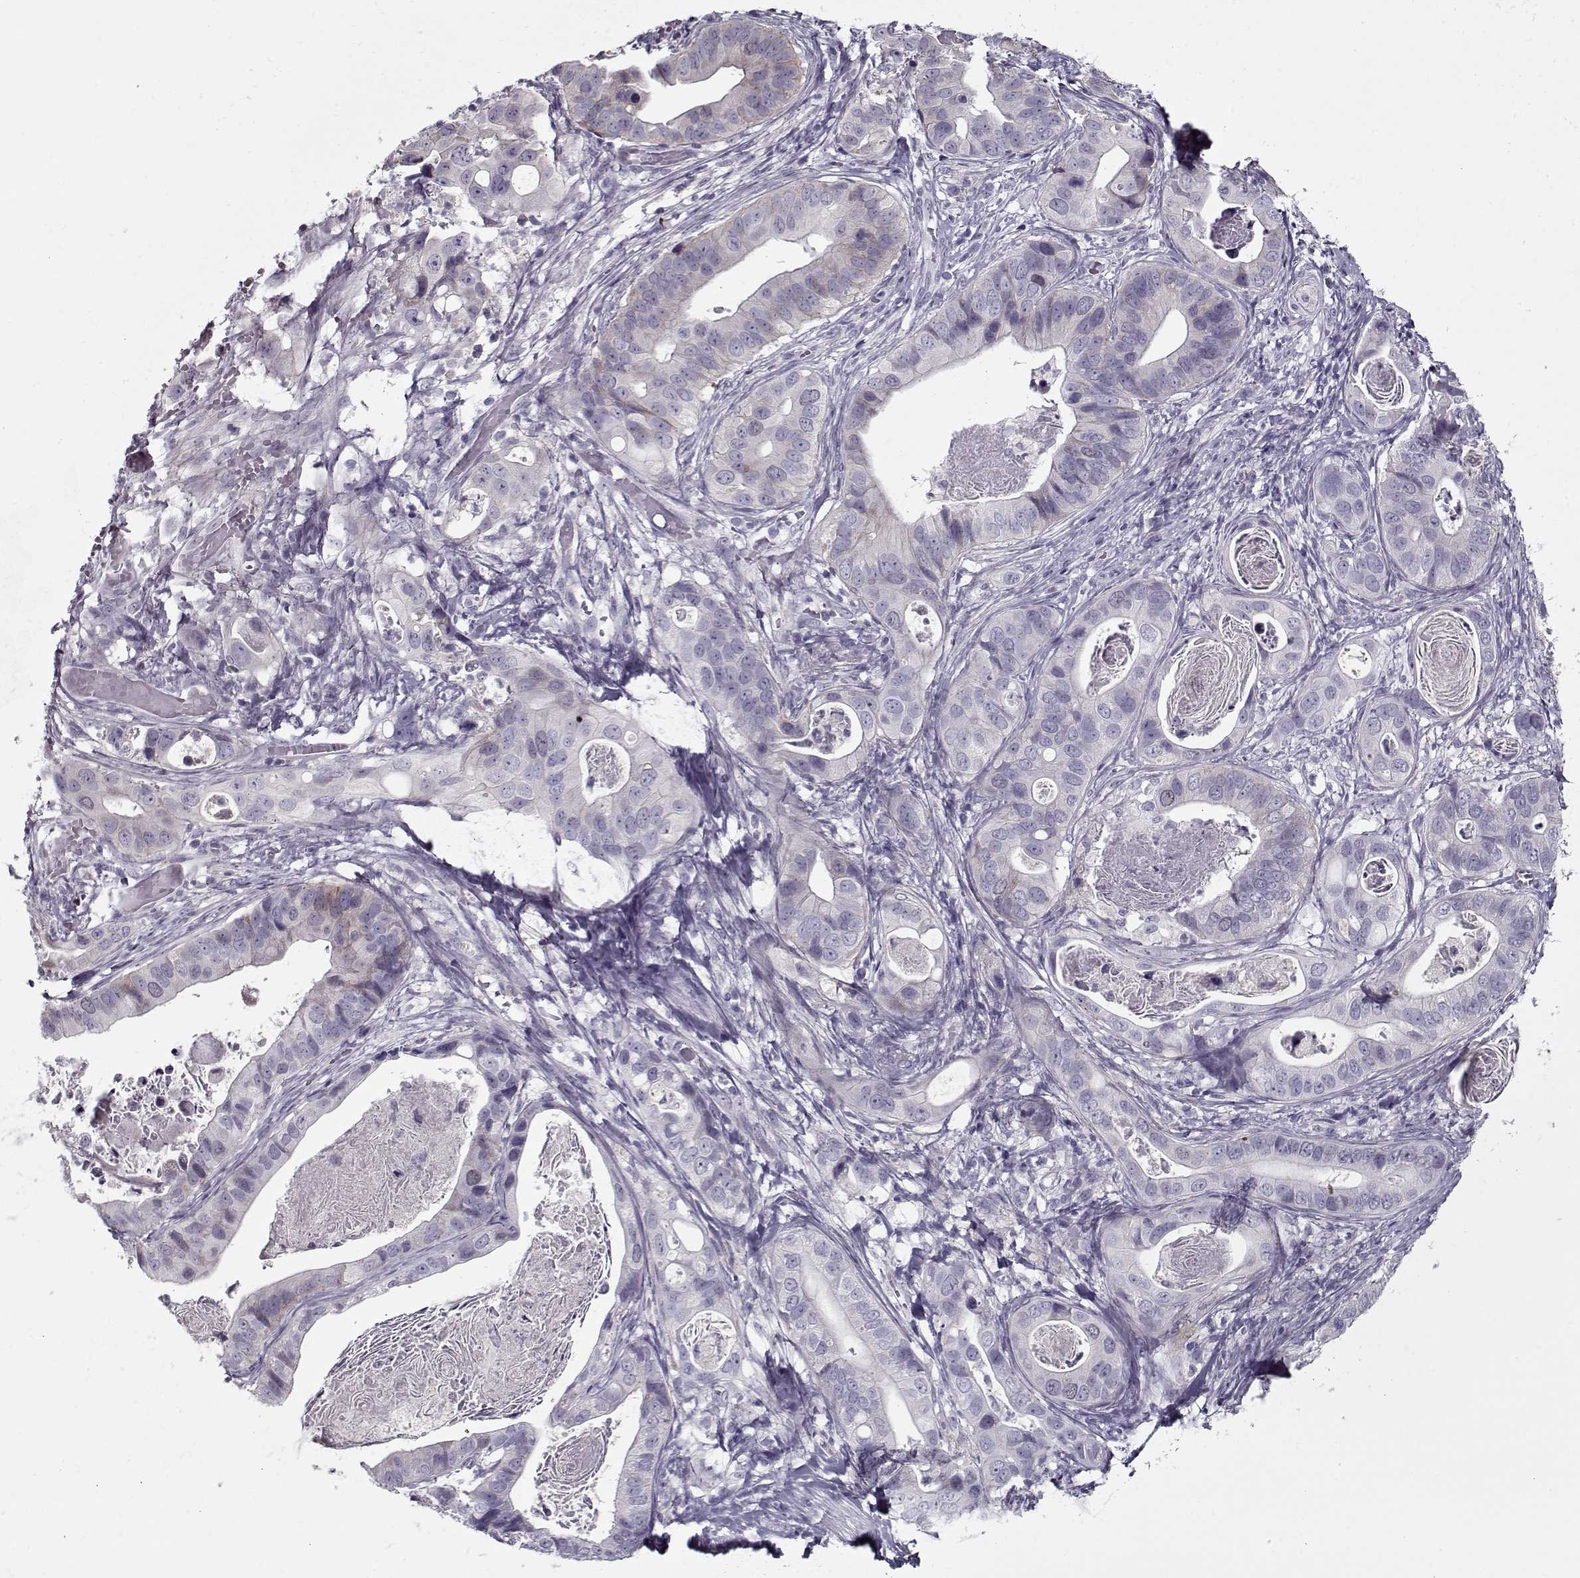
{"staining": {"intensity": "negative", "quantity": "none", "location": "none"}, "tissue": "stomach cancer", "cell_type": "Tumor cells", "image_type": "cancer", "snomed": [{"axis": "morphology", "description": "Adenocarcinoma, NOS"}, {"axis": "topography", "description": "Stomach"}], "caption": "Immunohistochemistry micrograph of stomach cancer (adenocarcinoma) stained for a protein (brown), which displays no positivity in tumor cells. (IHC, brightfield microscopy, high magnification).", "gene": "PP2D1", "patient": {"sex": "male", "age": 84}}